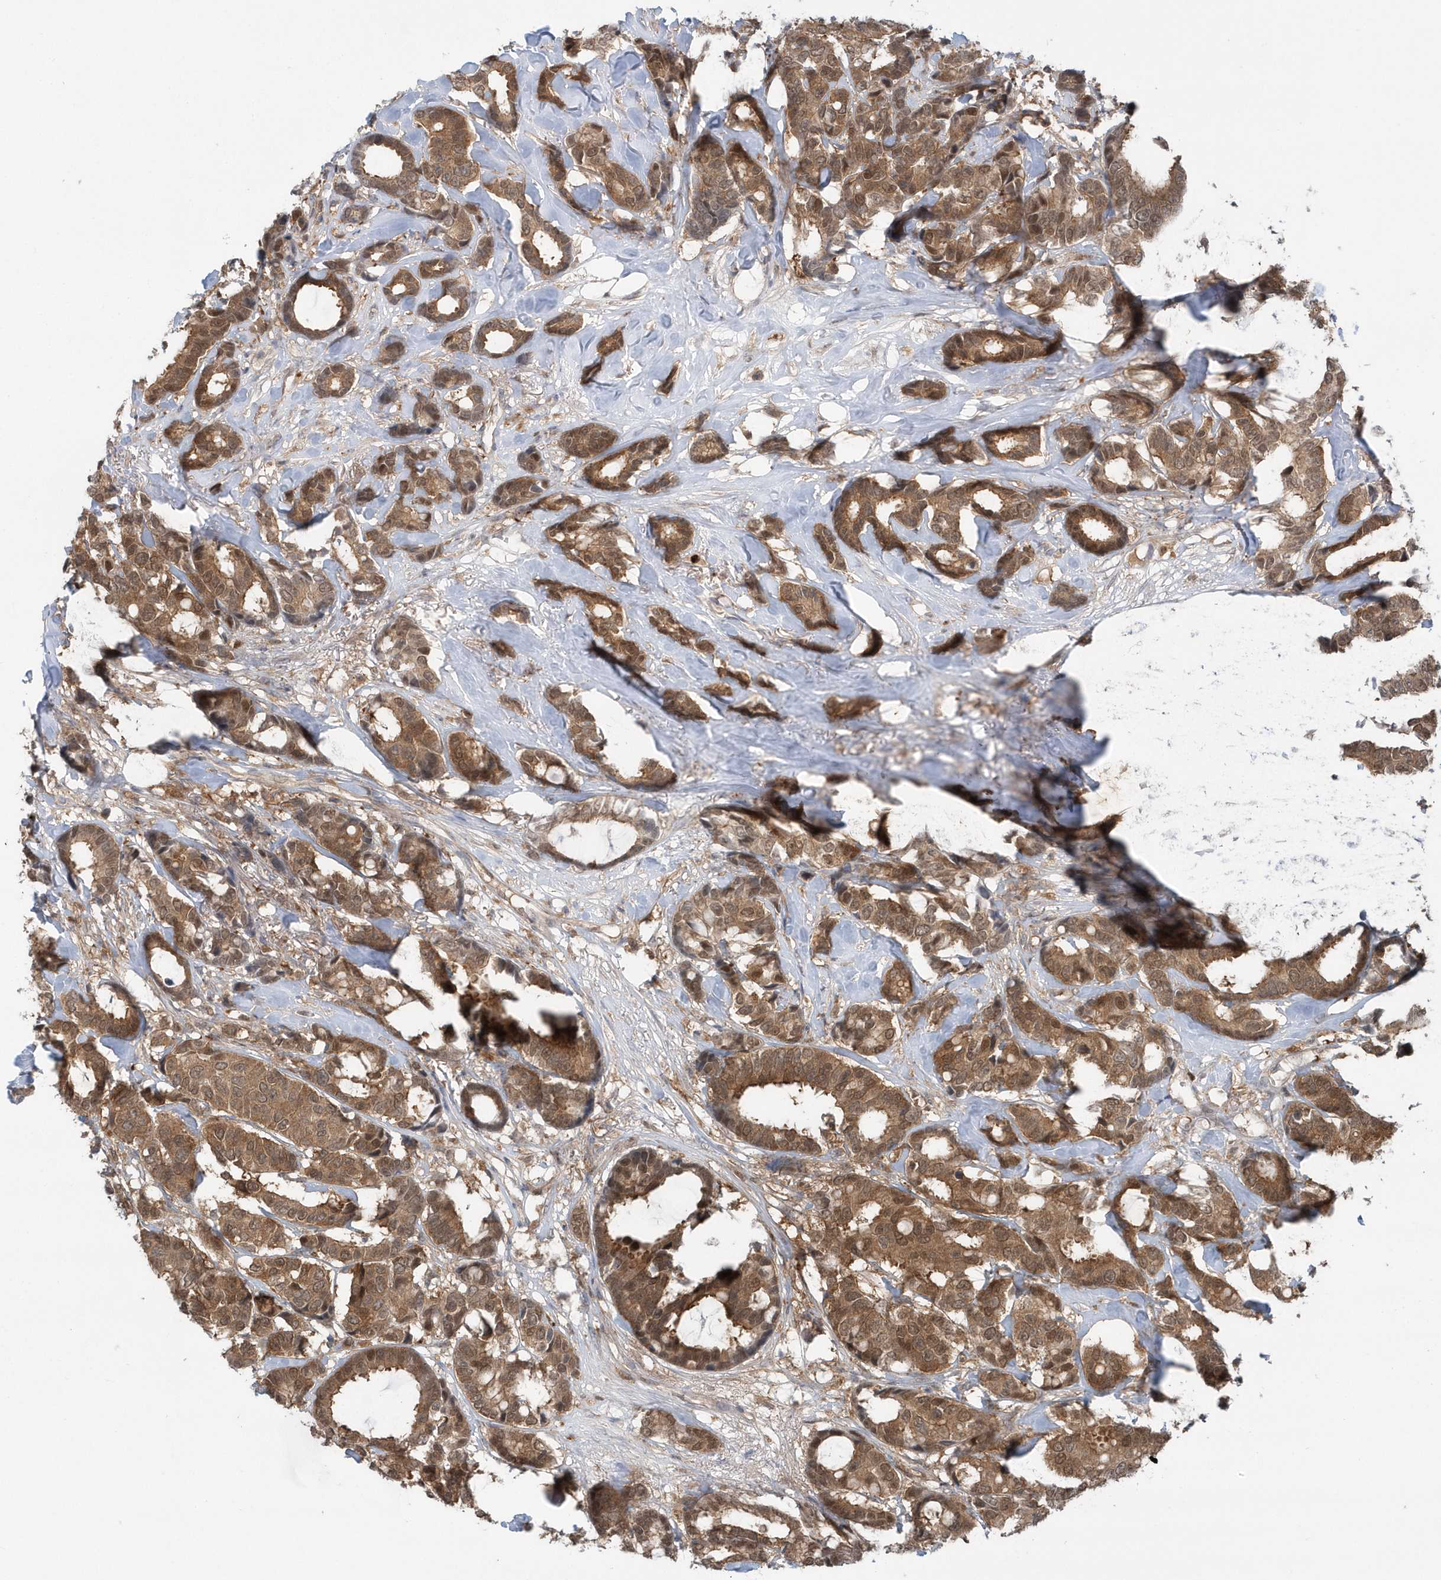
{"staining": {"intensity": "moderate", "quantity": ">75%", "location": "cytoplasmic/membranous,nuclear"}, "tissue": "breast cancer", "cell_type": "Tumor cells", "image_type": "cancer", "snomed": [{"axis": "morphology", "description": "Duct carcinoma"}, {"axis": "topography", "description": "Breast"}], "caption": "Tumor cells reveal moderate cytoplasmic/membranous and nuclear expression in approximately >75% of cells in breast invasive ductal carcinoma. The protein is shown in brown color, while the nuclei are stained blue.", "gene": "RNF7", "patient": {"sex": "female", "age": 87}}